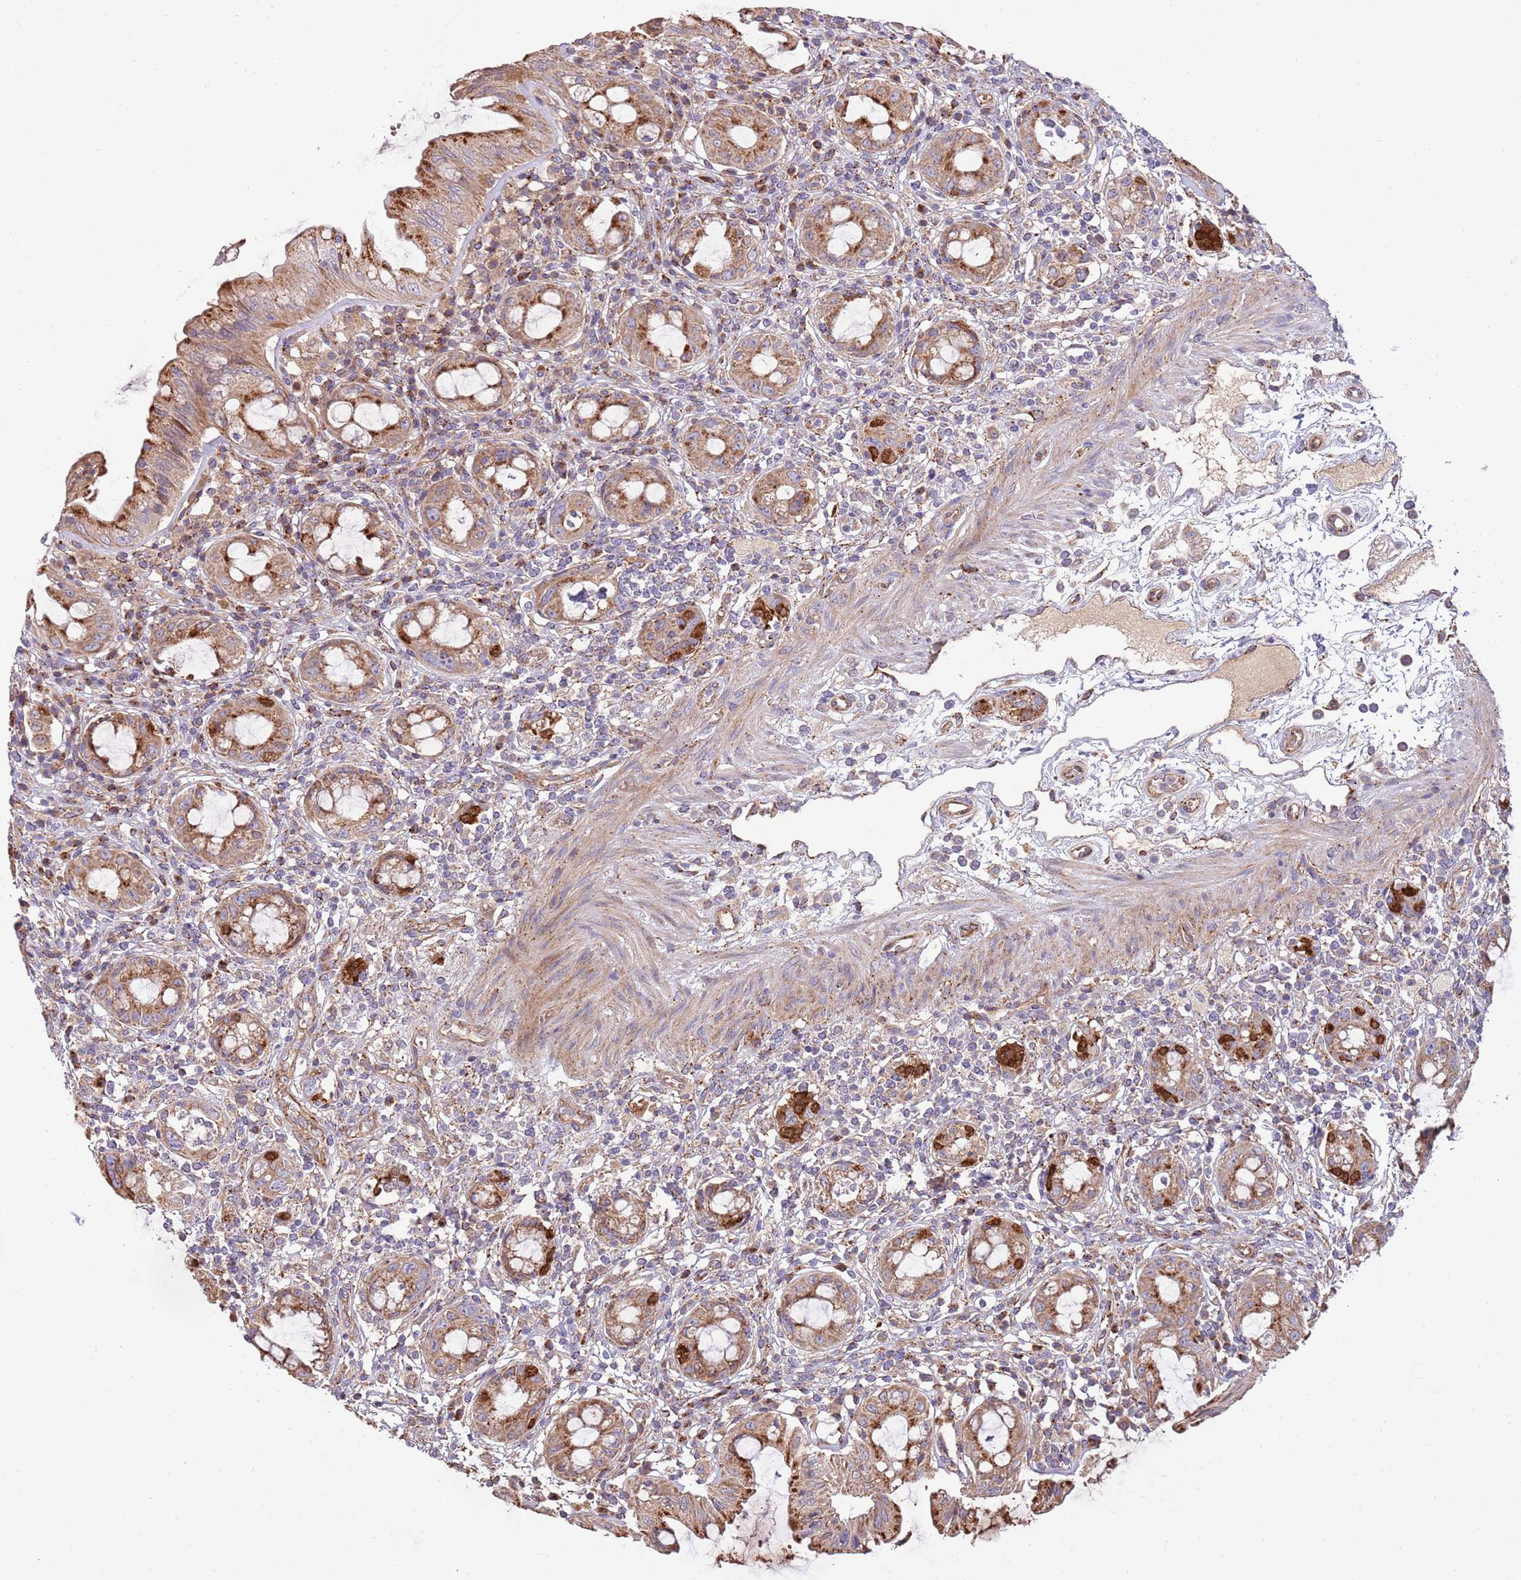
{"staining": {"intensity": "strong", "quantity": ">75%", "location": "cytoplasmic/membranous"}, "tissue": "rectum", "cell_type": "Glandular cells", "image_type": "normal", "snomed": [{"axis": "morphology", "description": "Normal tissue, NOS"}, {"axis": "topography", "description": "Rectum"}], "caption": "Protein expression analysis of benign rectum exhibits strong cytoplasmic/membranous positivity in about >75% of glandular cells.", "gene": "DOCK6", "patient": {"sex": "female", "age": 57}}